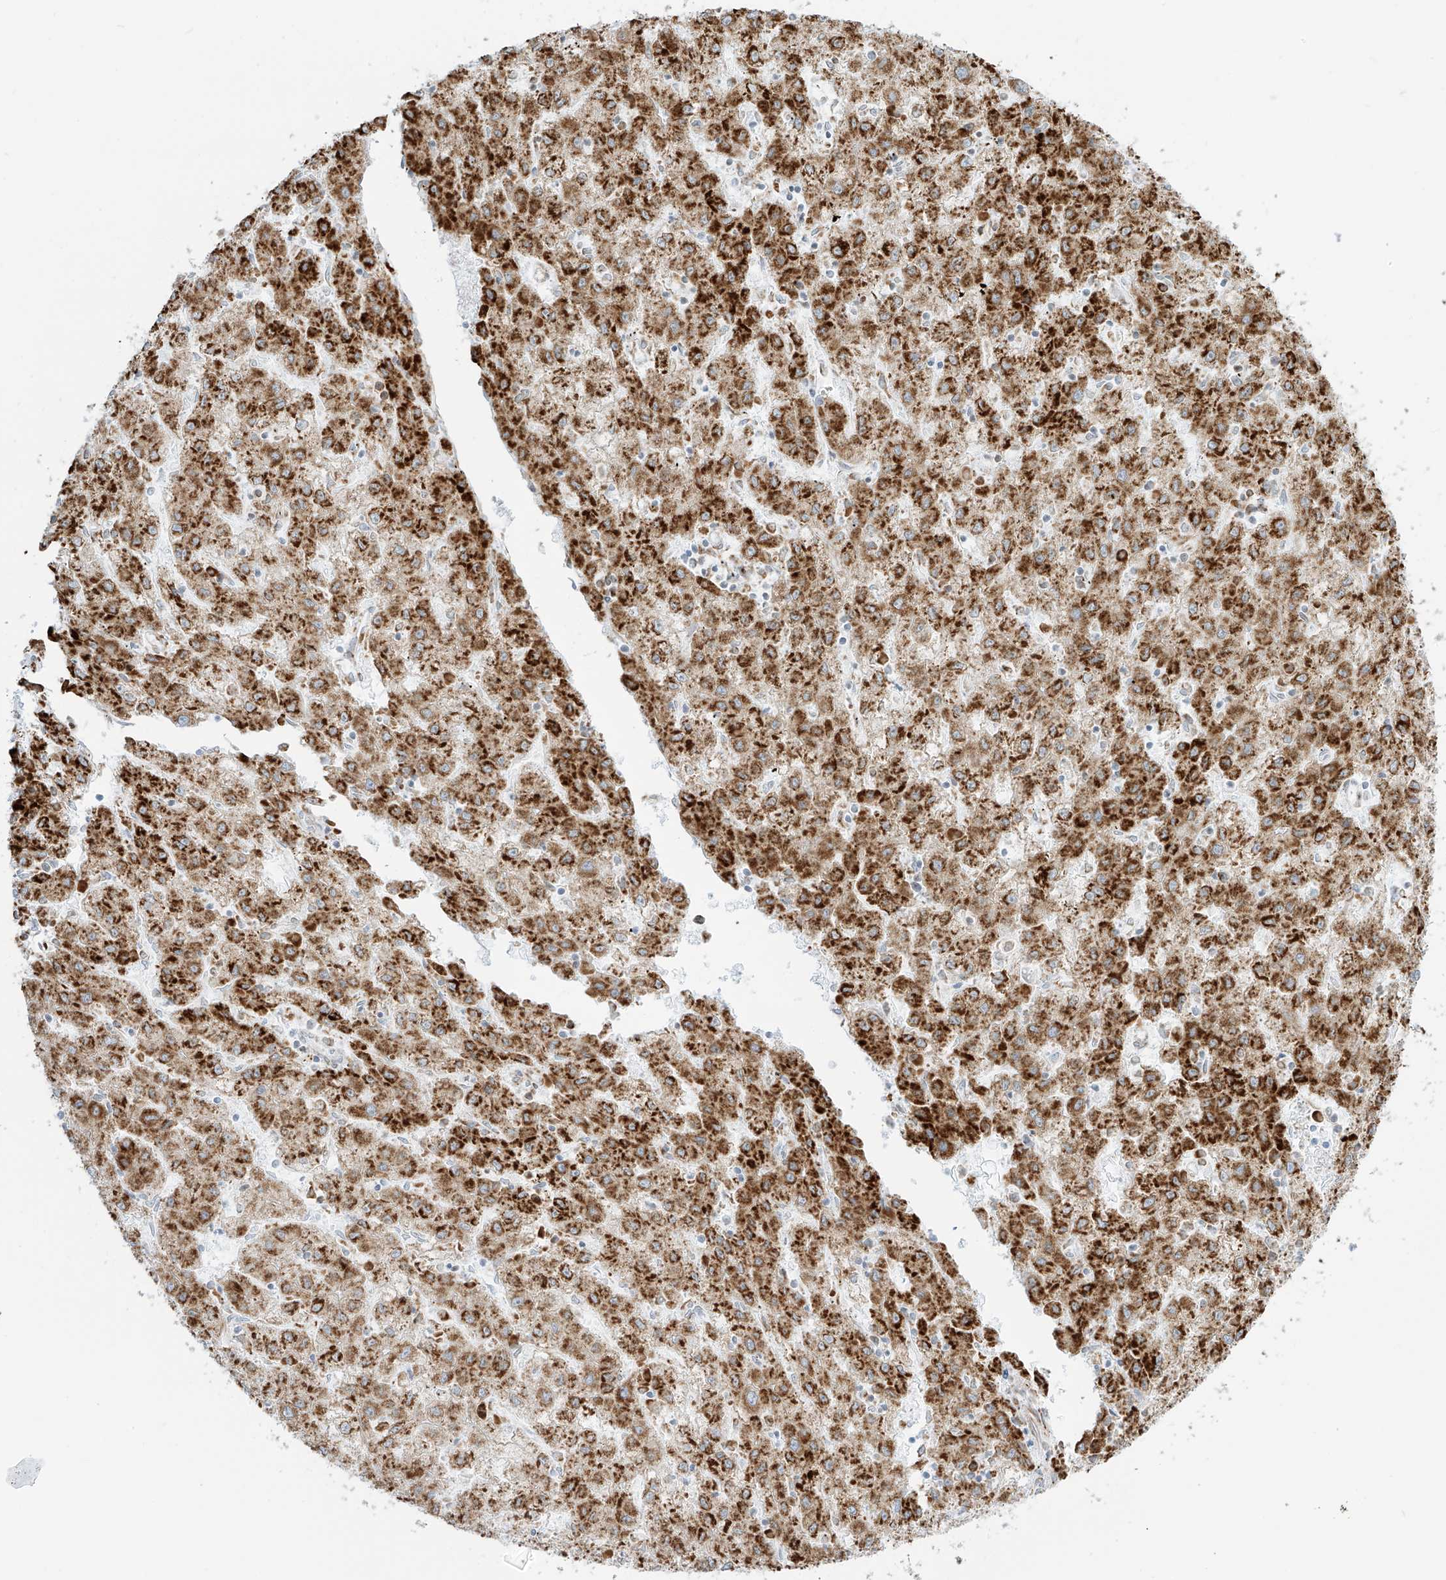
{"staining": {"intensity": "strong", "quantity": ">75%", "location": "cytoplasmic/membranous"}, "tissue": "liver cancer", "cell_type": "Tumor cells", "image_type": "cancer", "snomed": [{"axis": "morphology", "description": "Carcinoma, Hepatocellular, NOS"}, {"axis": "topography", "description": "Liver"}], "caption": "Immunohistochemical staining of human hepatocellular carcinoma (liver) displays strong cytoplasmic/membranous protein positivity in approximately >75% of tumor cells.", "gene": "LRRC59", "patient": {"sex": "male", "age": 72}}